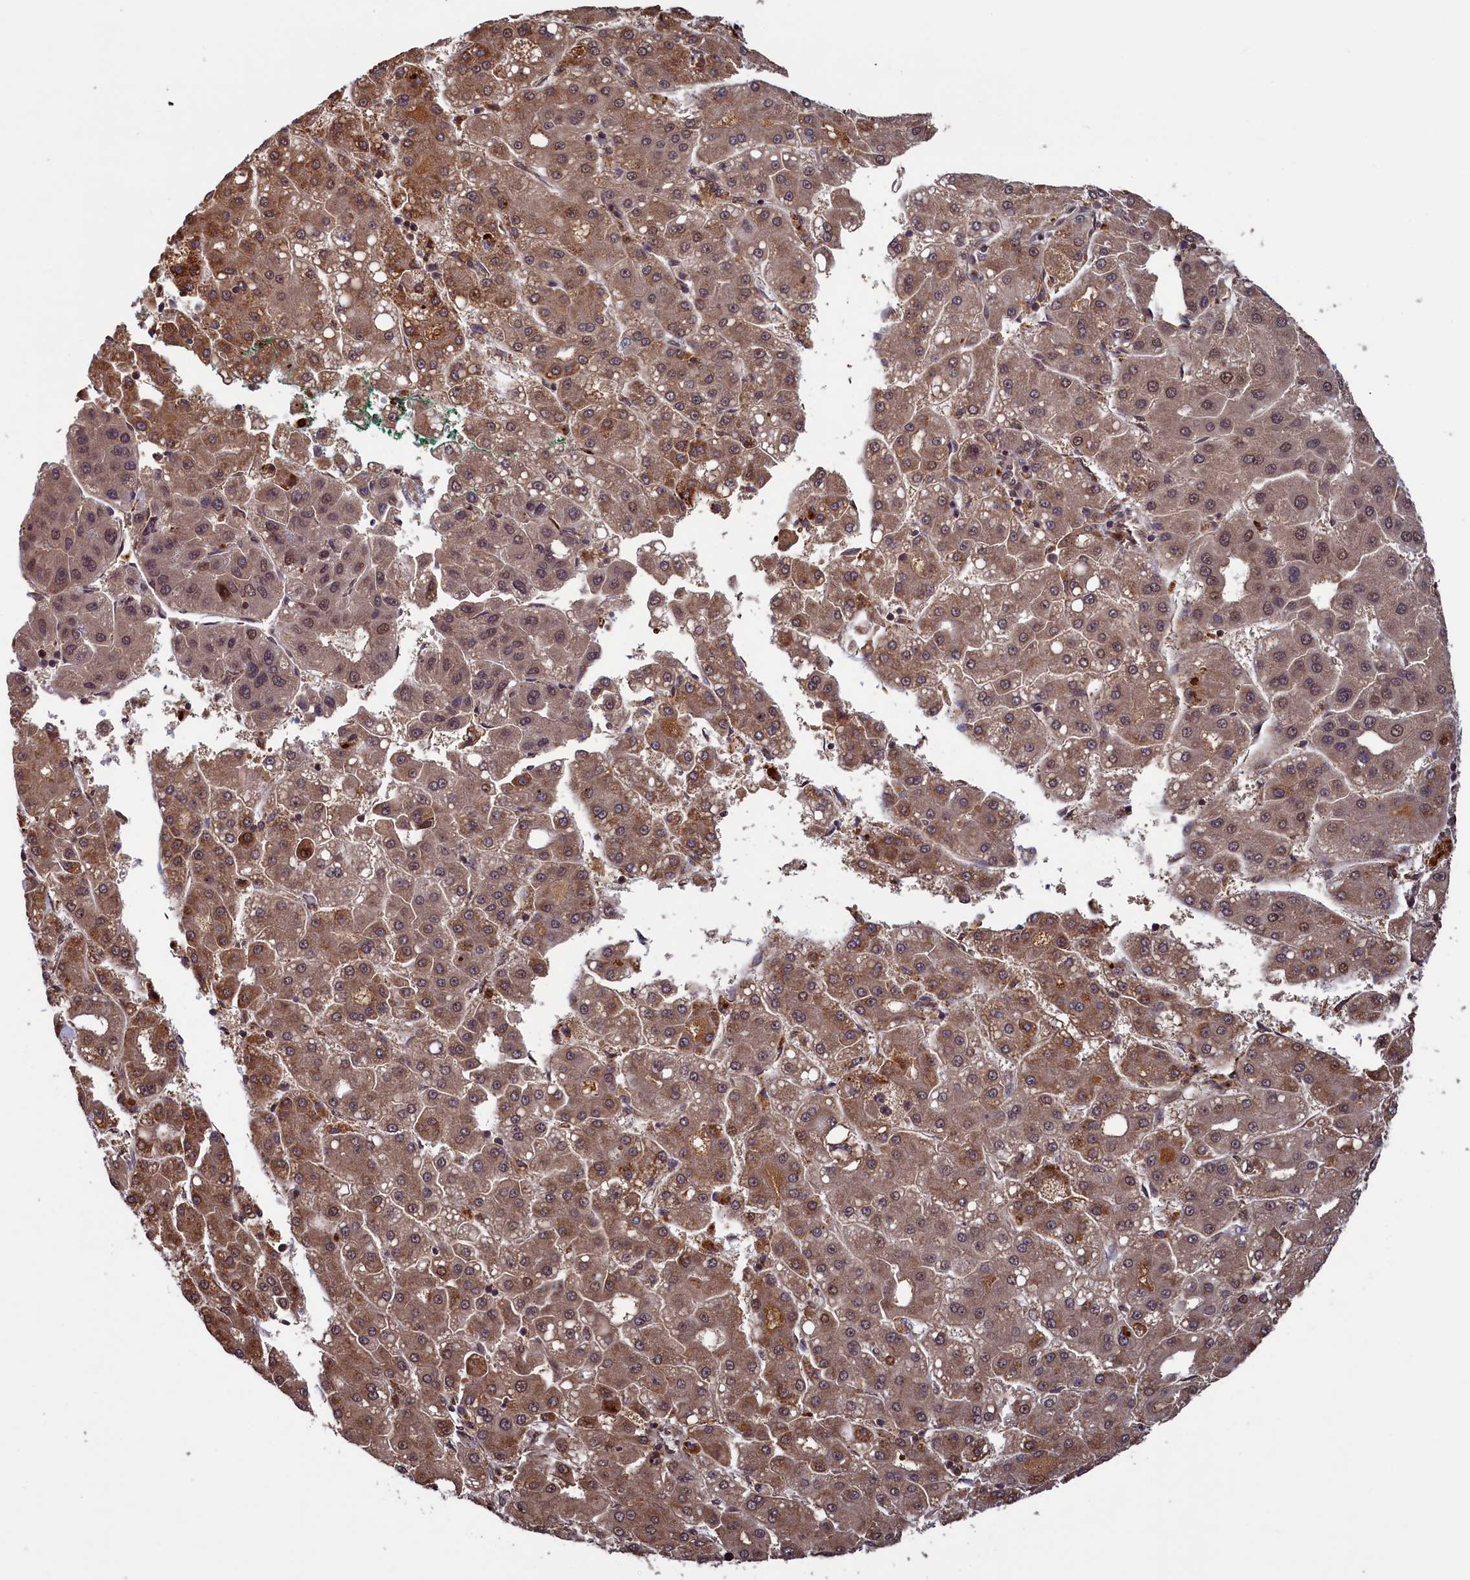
{"staining": {"intensity": "moderate", "quantity": ">75%", "location": "cytoplasmic/membranous,nuclear"}, "tissue": "liver cancer", "cell_type": "Tumor cells", "image_type": "cancer", "snomed": [{"axis": "morphology", "description": "Carcinoma, Hepatocellular, NOS"}, {"axis": "topography", "description": "Liver"}], "caption": "Immunohistochemical staining of liver cancer displays medium levels of moderate cytoplasmic/membranous and nuclear staining in approximately >75% of tumor cells.", "gene": "NAE1", "patient": {"sex": "male", "age": 65}}